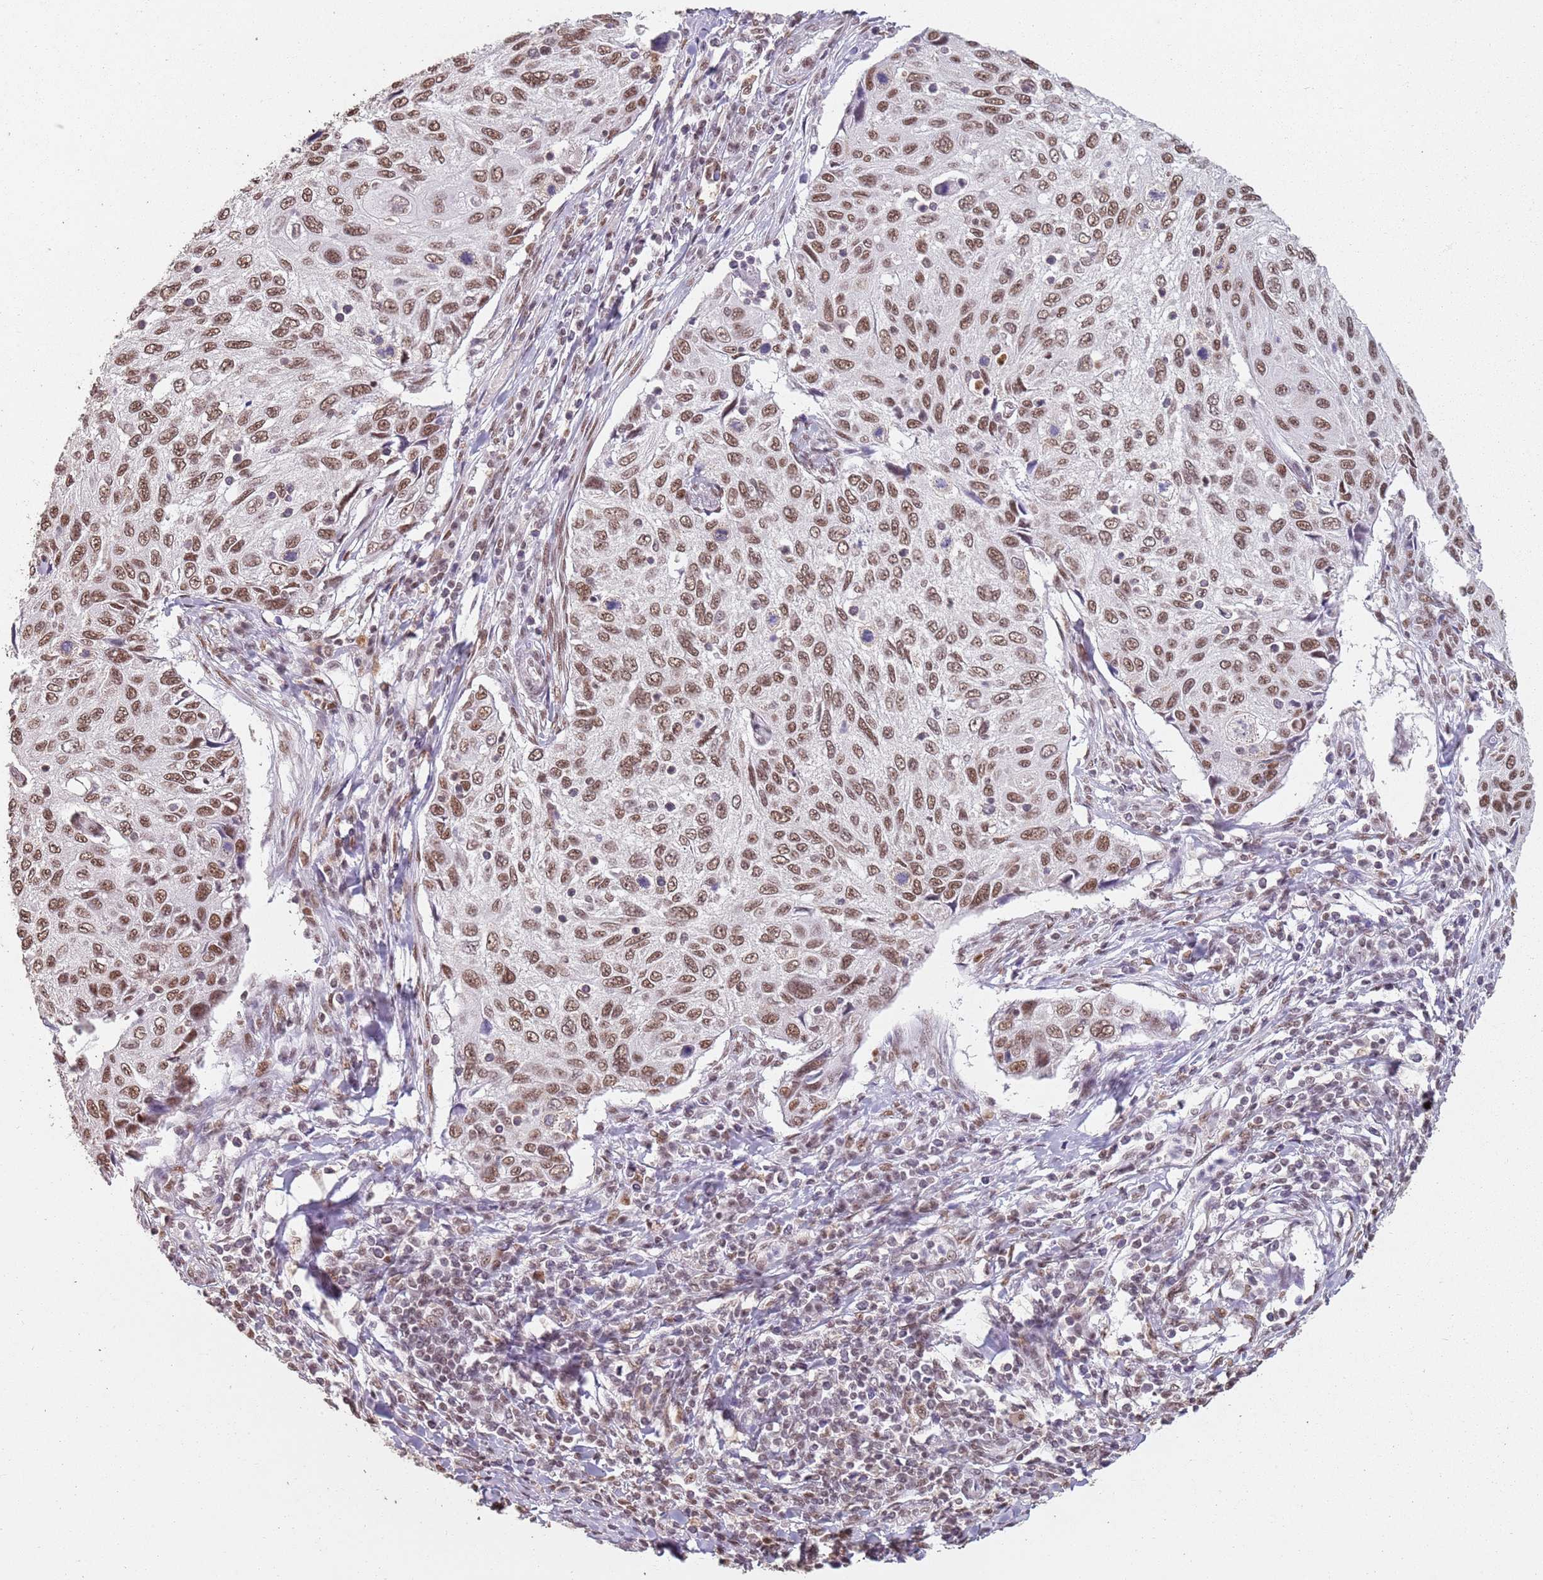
{"staining": {"intensity": "moderate", "quantity": ">75%", "location": "nuclear"}, "tissue": "cervical cancer", "cell_type": "Tumor cells", "image_type": "cancer", "snomed": [{"axis": "morphology", "description": "Squamous cell carcinoma, NOS"}, {"axis": "topography", "description": "Cervix"}], "caption": "Brown immunohistochemical staining in human cervical cancer shows moderate nuclear positivity in about >75% of tumor cells.", "gene": "ARL14EP", "patient": {"sex": "female", "age": 70}}